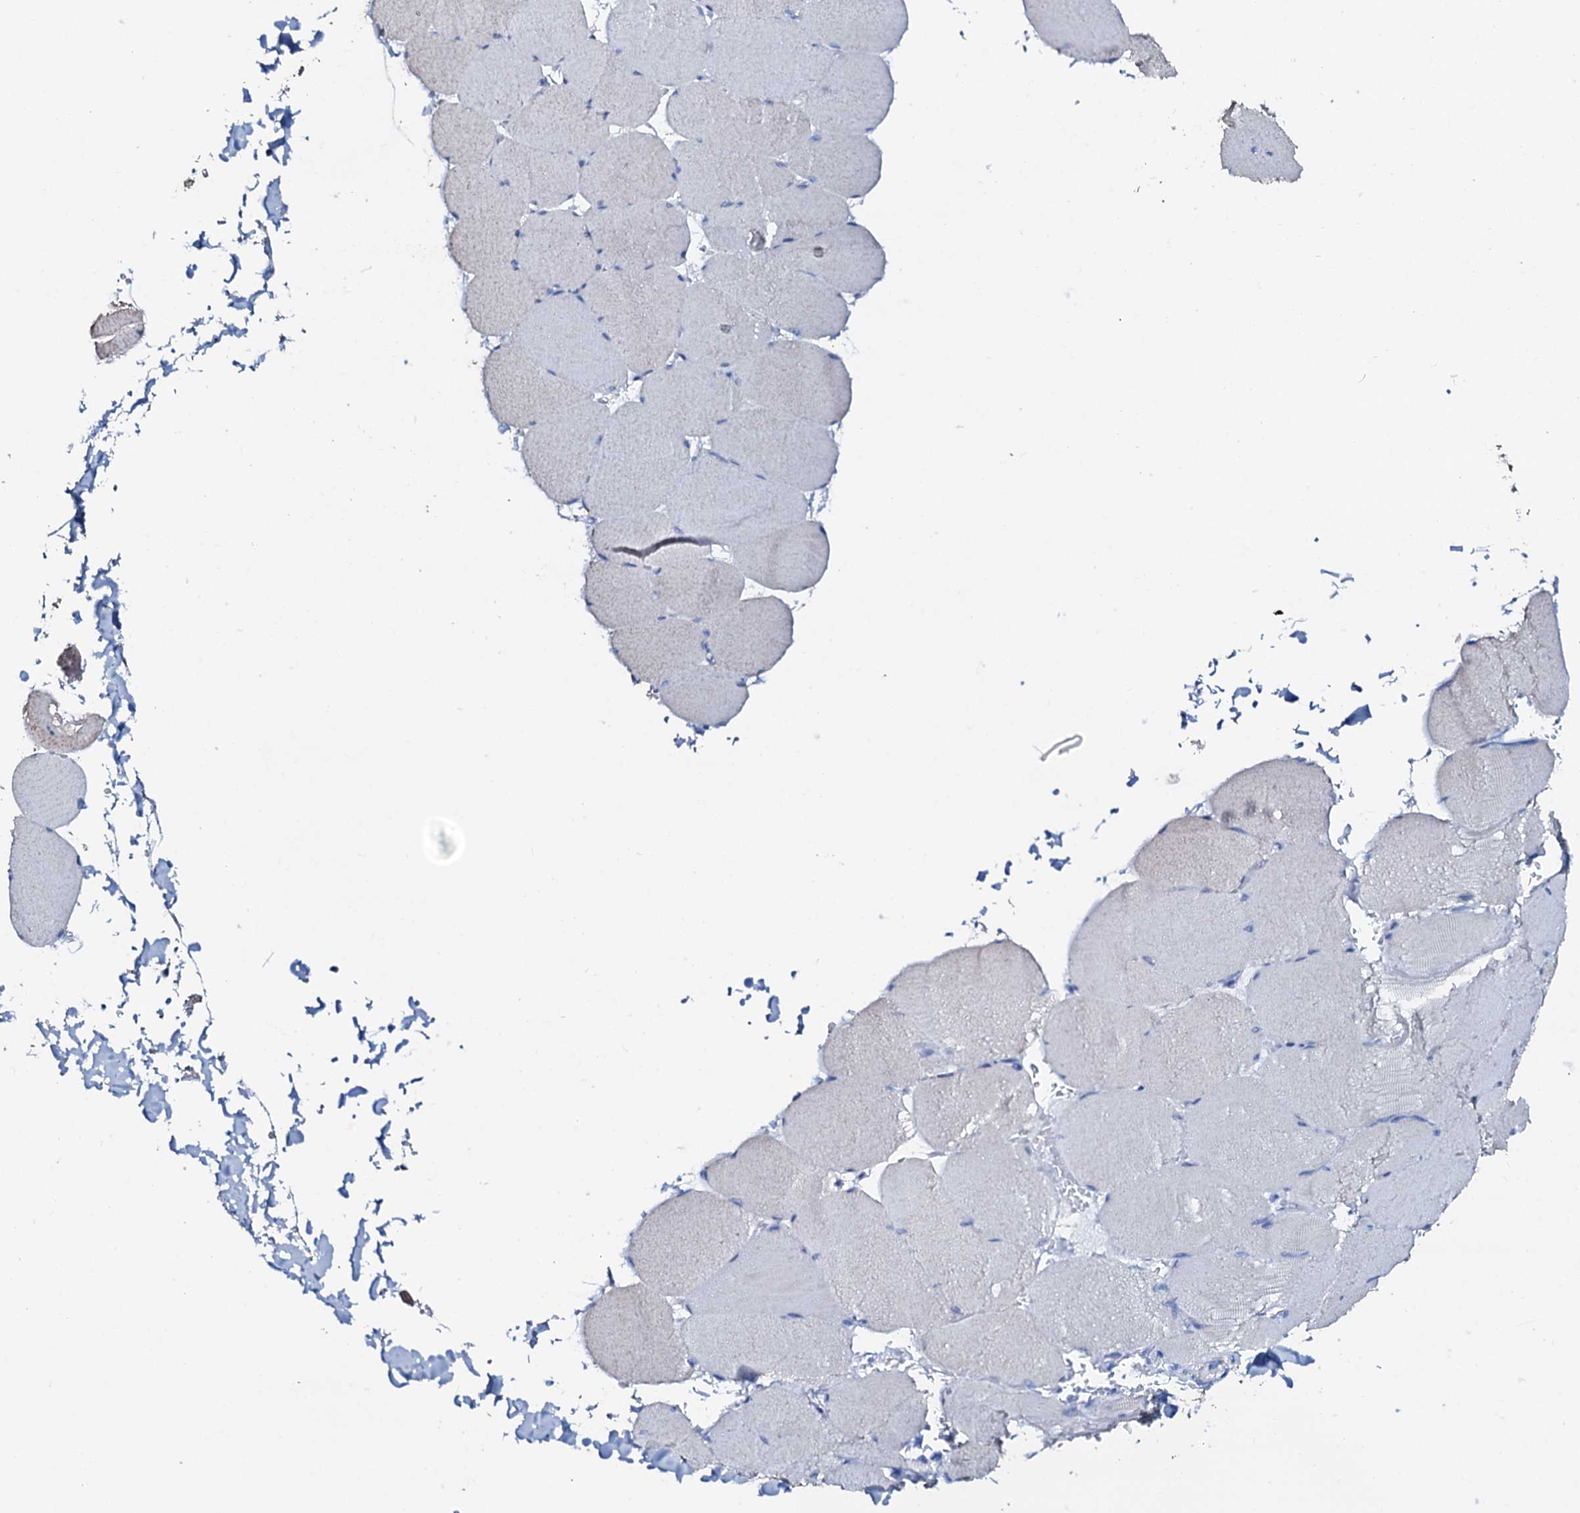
{"staining": {"intensity": "negative", "quantity": "none", "location": "none"}, "tissue": "skeletal muscle", "cell_type": "Myocytes", "image_type": "normal", "snomed": [{"axis": "morphology", "description": "Normal tissue, NOS"}, {"axis": "topography", "description": "Skeletal muscle"}, {"axis": "topography", "description": "Head-Neck"}], "caption": "The histopathology image demonstrates no staining of myocytes in benign skeletal muscle. Brightfield microscopy of immunohistochemistry (IHC) stained with DAB (brown) and hematoxylin (blue), captured at high magnification.", "gene": "AMER2", "patient": {"sex": "male", "age": 66}}